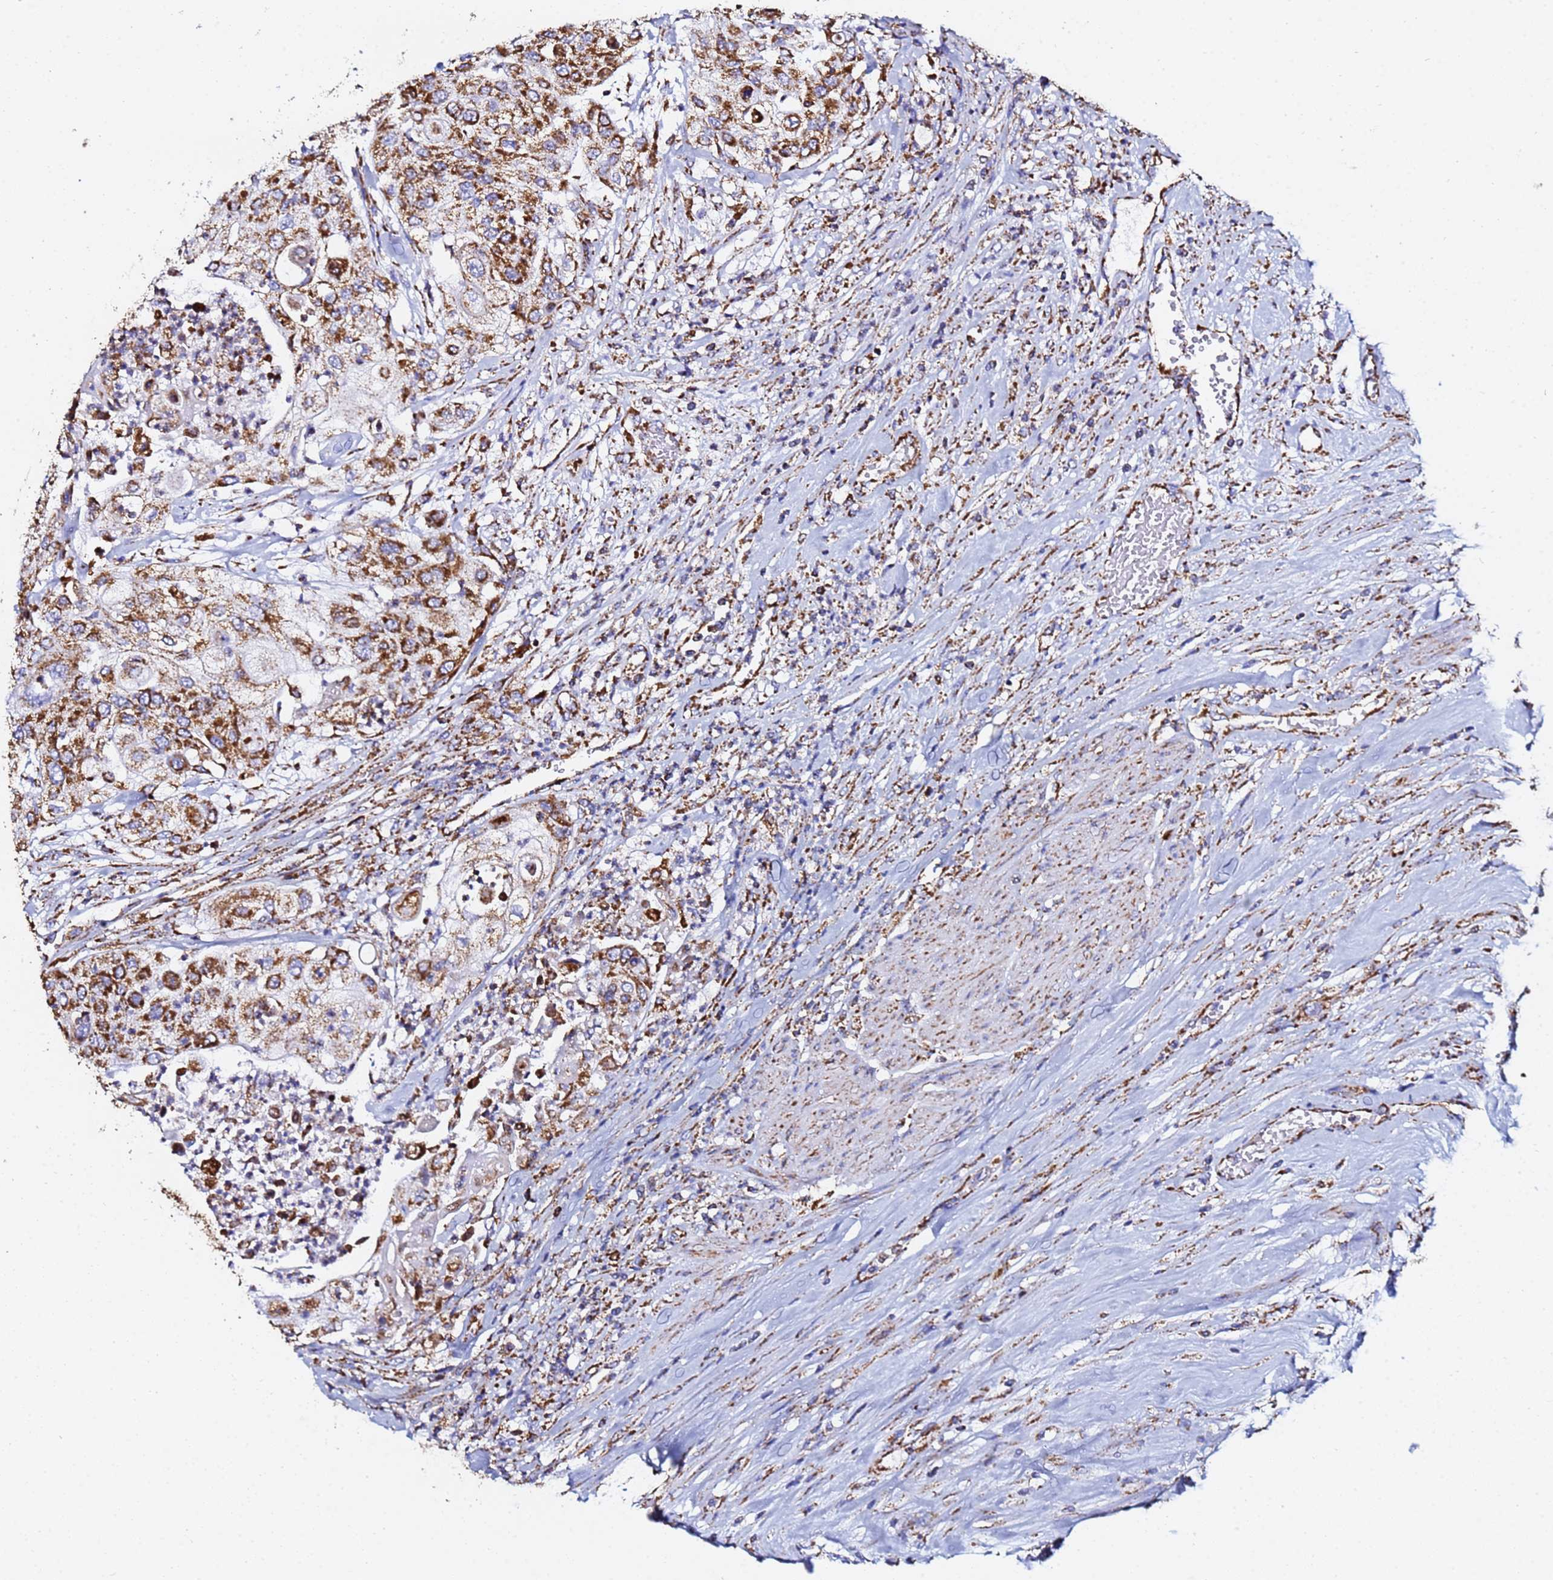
{"staining": {"intensity": "strong", "quantity": ">75%", "location": "cytoplasmic/membranous"}, "tissue": "urothelial cancer", "cell_type": "Tumor cells", "image_type": "cancer", "snomed": [{"axis": "morphology", "description": "Urothelial carcinoma, High grade"}, {"axis": "topography", "description": "Urinary bladder"}], "caption": "High-grade urothelial carcinoma stained with DAB (3,3'-diaminobenzidine) immunohistochemistry (IHC) demonstrates high levels of strong cytoplasmic/membranous staining in about >75% of tumor cells.", "gene": "PHB2", "patient": {"sex": "female", "age": 79}}